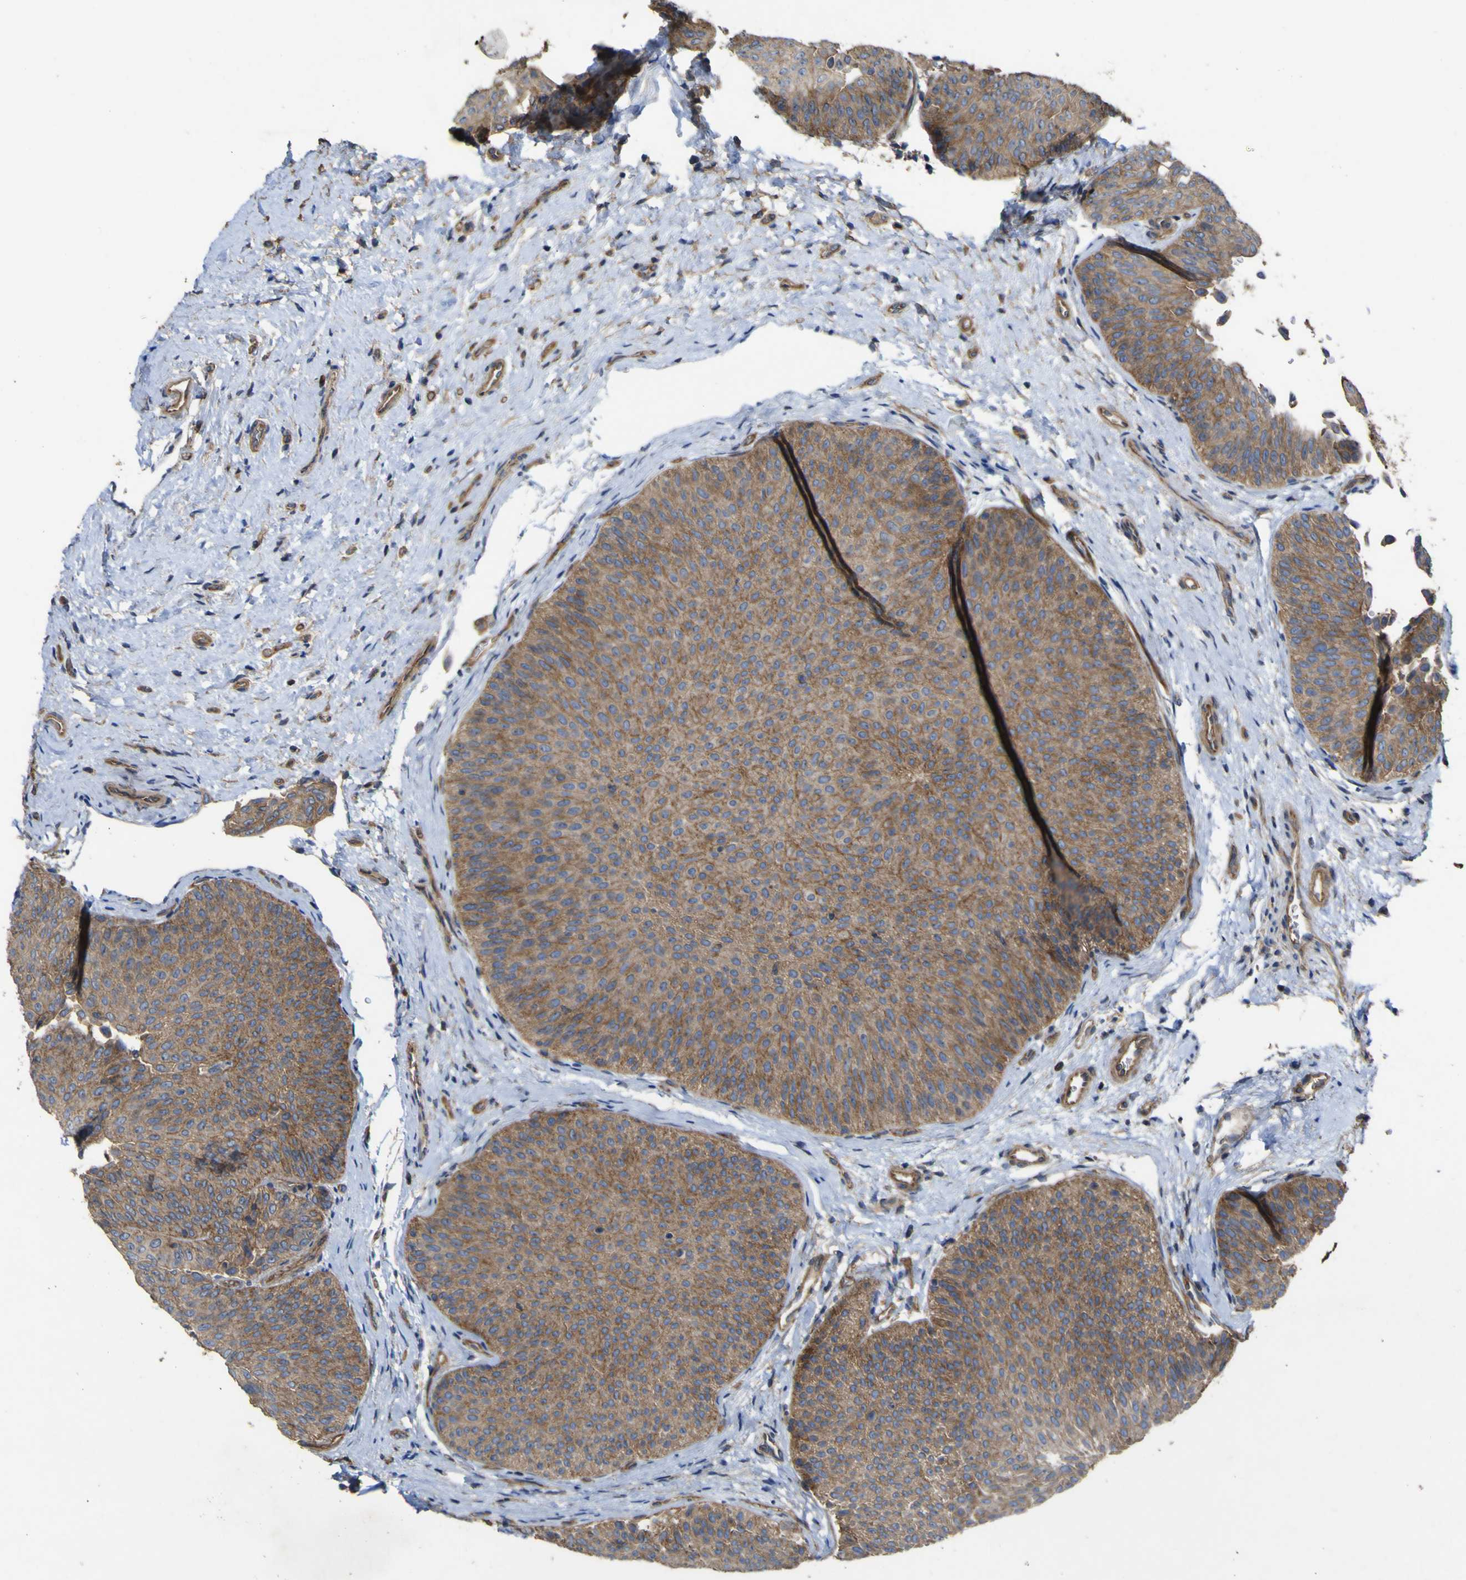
{"staining": {"intensity": "moderate", "quantity": ">75%", "location": "cytoplasmic/membranous"}, "tissue": "urothelial cancer", "cell_type": "Tumor cells", "image_type": "cancer", "snomed": [{"axis": "morphology", "description": "Urothelial carcinoma, Low grade"}, {"axis": "topography", "description": "Urinary bladder"}], "caption": "Tumor cells reveal medium levels of moderate cytoplasmic/membranous staining in about >75% of cells in urothelial cancer.", "gene": "TNFSF15", "patient": {"sex": "female", "age": 60}}